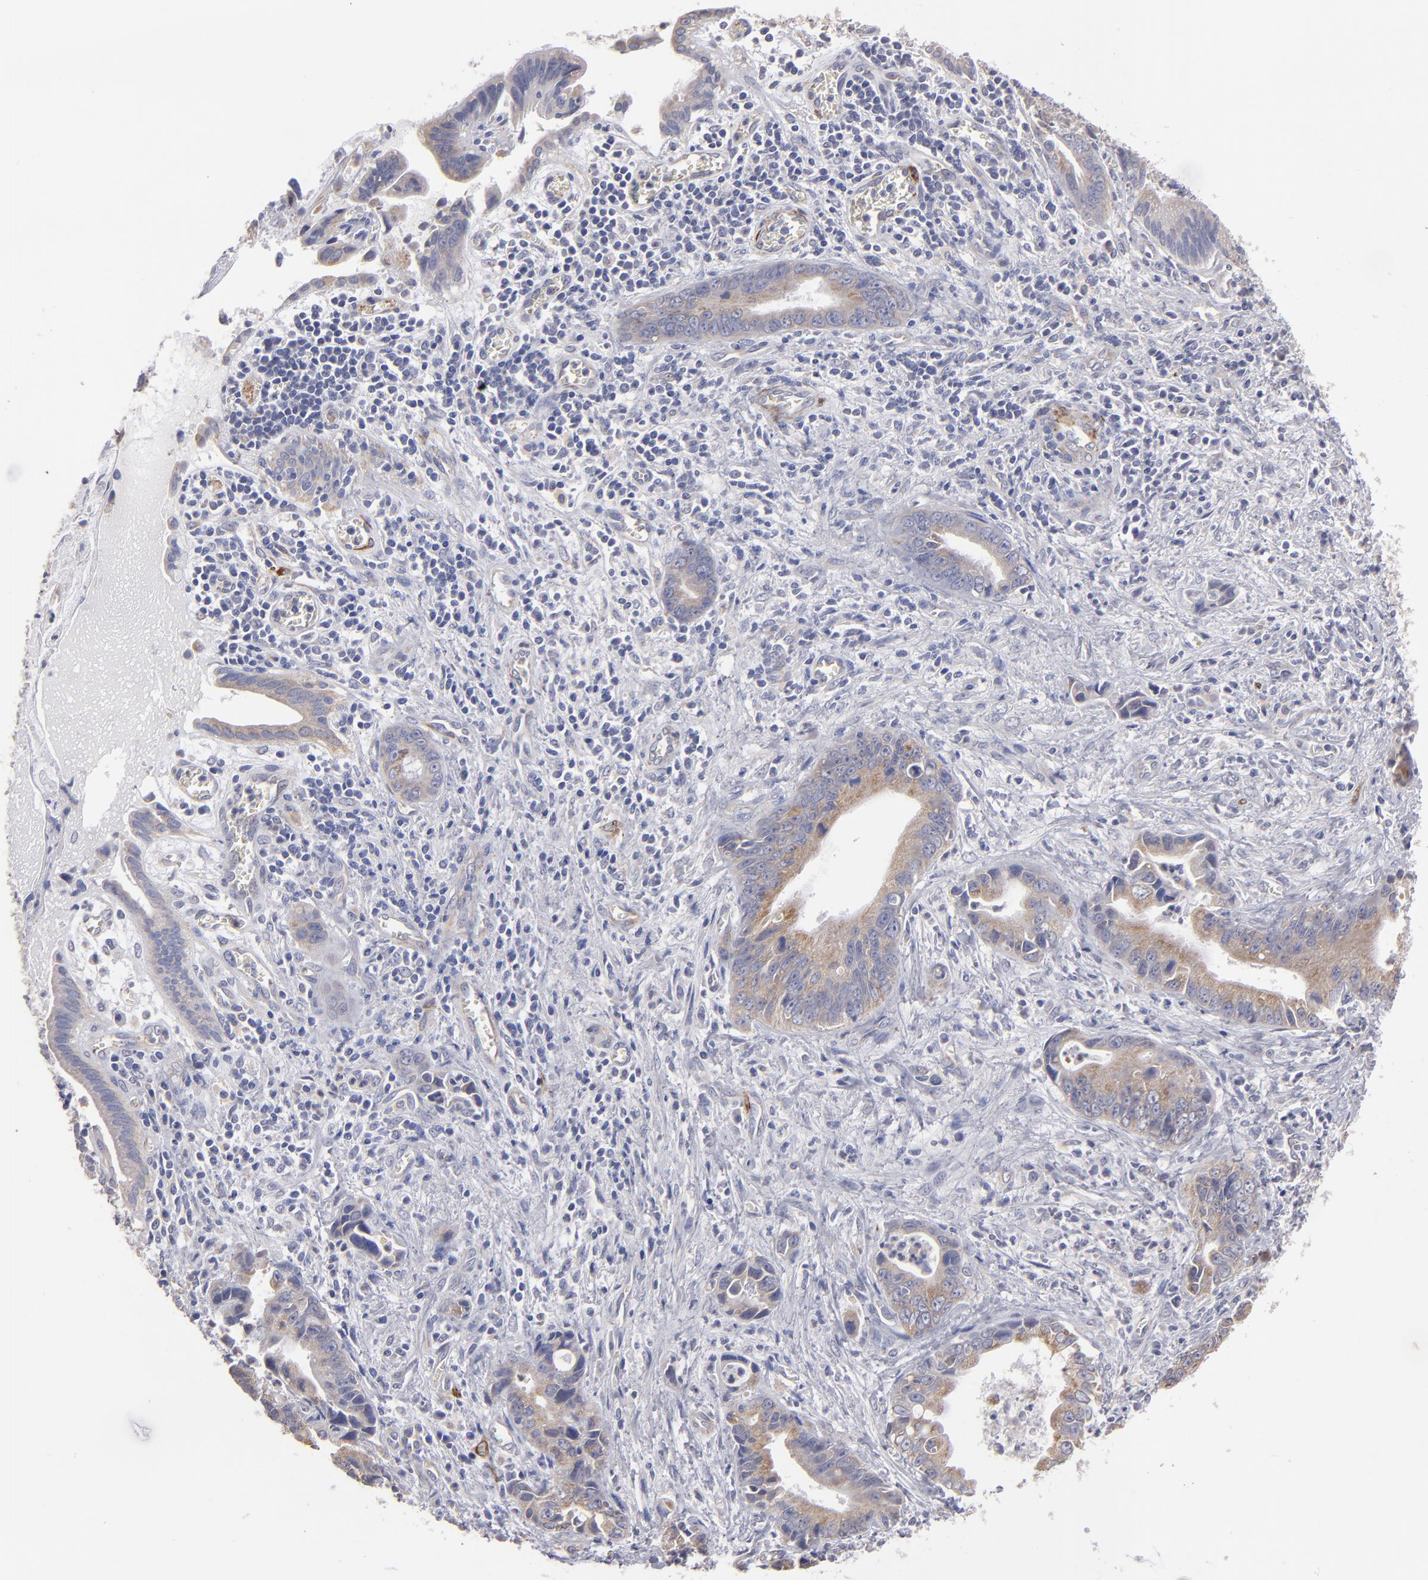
{"staining": {"intensity": "weak", "quantity": ">75%", "location": "cytoplasmic/membranous"}, "tissue": "liver cancer", "cell_type": "Tumor cells", "image_type": "cancer", "snomed": [{"axis": "morphology", "description": "Cholangiocarcinoma"}, {"axis": "topography", "description": "Liver"}], "caption": "Protein expression analysis of cholangiocarcinoma (liver) reveals weak cytoplasmic/membranous expression in about >75% of tumor cells.", "gene": "SLMAP", "patient": {"sex": "female", "age": 55}}